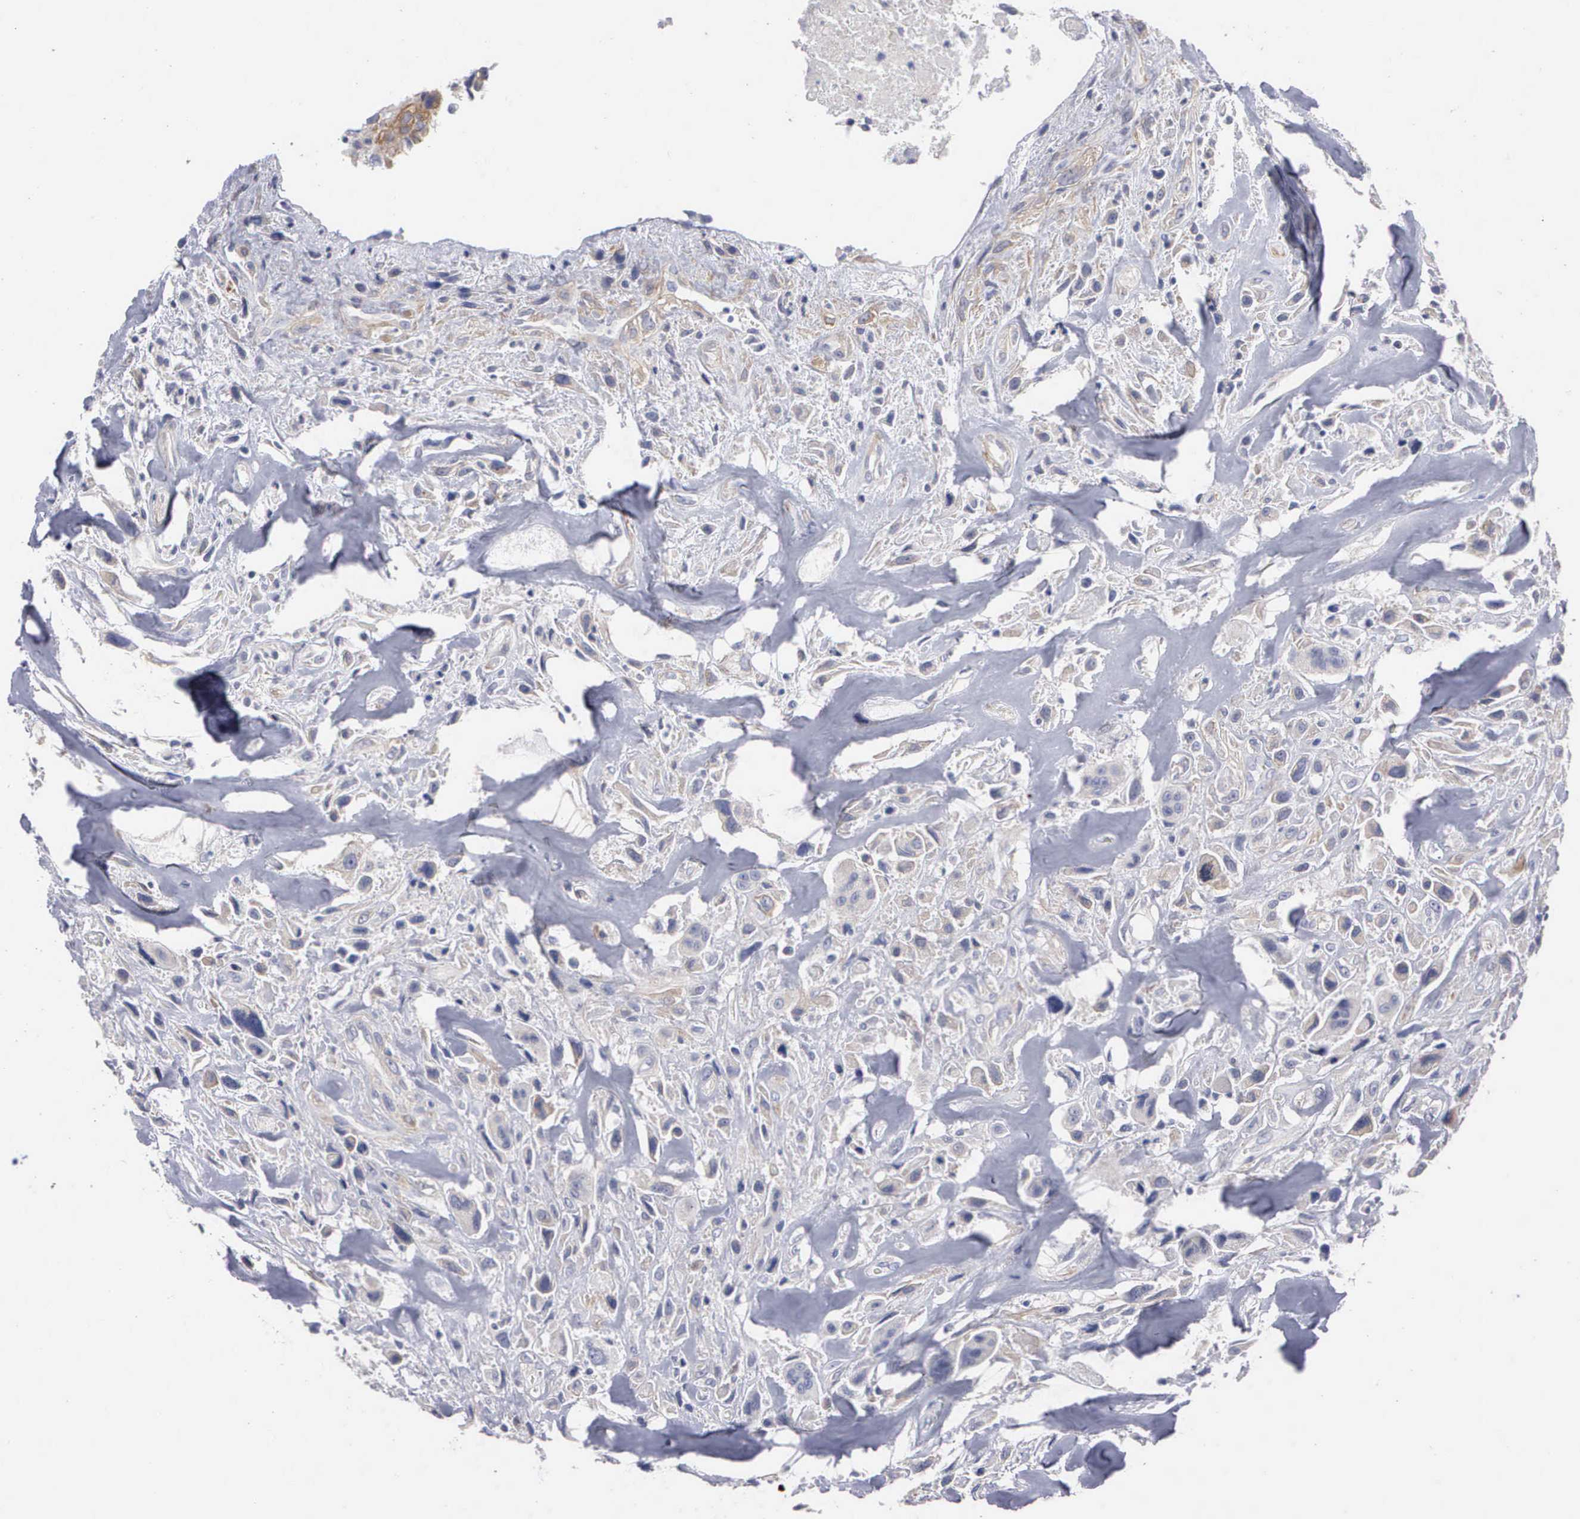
{"staining": {"intensity": "weak", "quantity": "<25%", "location": "cytoplasmic/membranous"}, "tissue": "breast cancer", "cell_type": "Tumor cells", "image_type": "cancer", "snomed": [{"axis": "morphology", "description": "Neoplasm, malignant, NOS"}, {"axis": "topography", "description": "Breast"}], "caption": "An IHC image of breast cancer (malignant neoplasm) is shown. There is no staining in tumor cells of breast cancer (malignant neoplasm).", "gene": "CEP170B", "patient": {"sex": "female", "age": 50}}